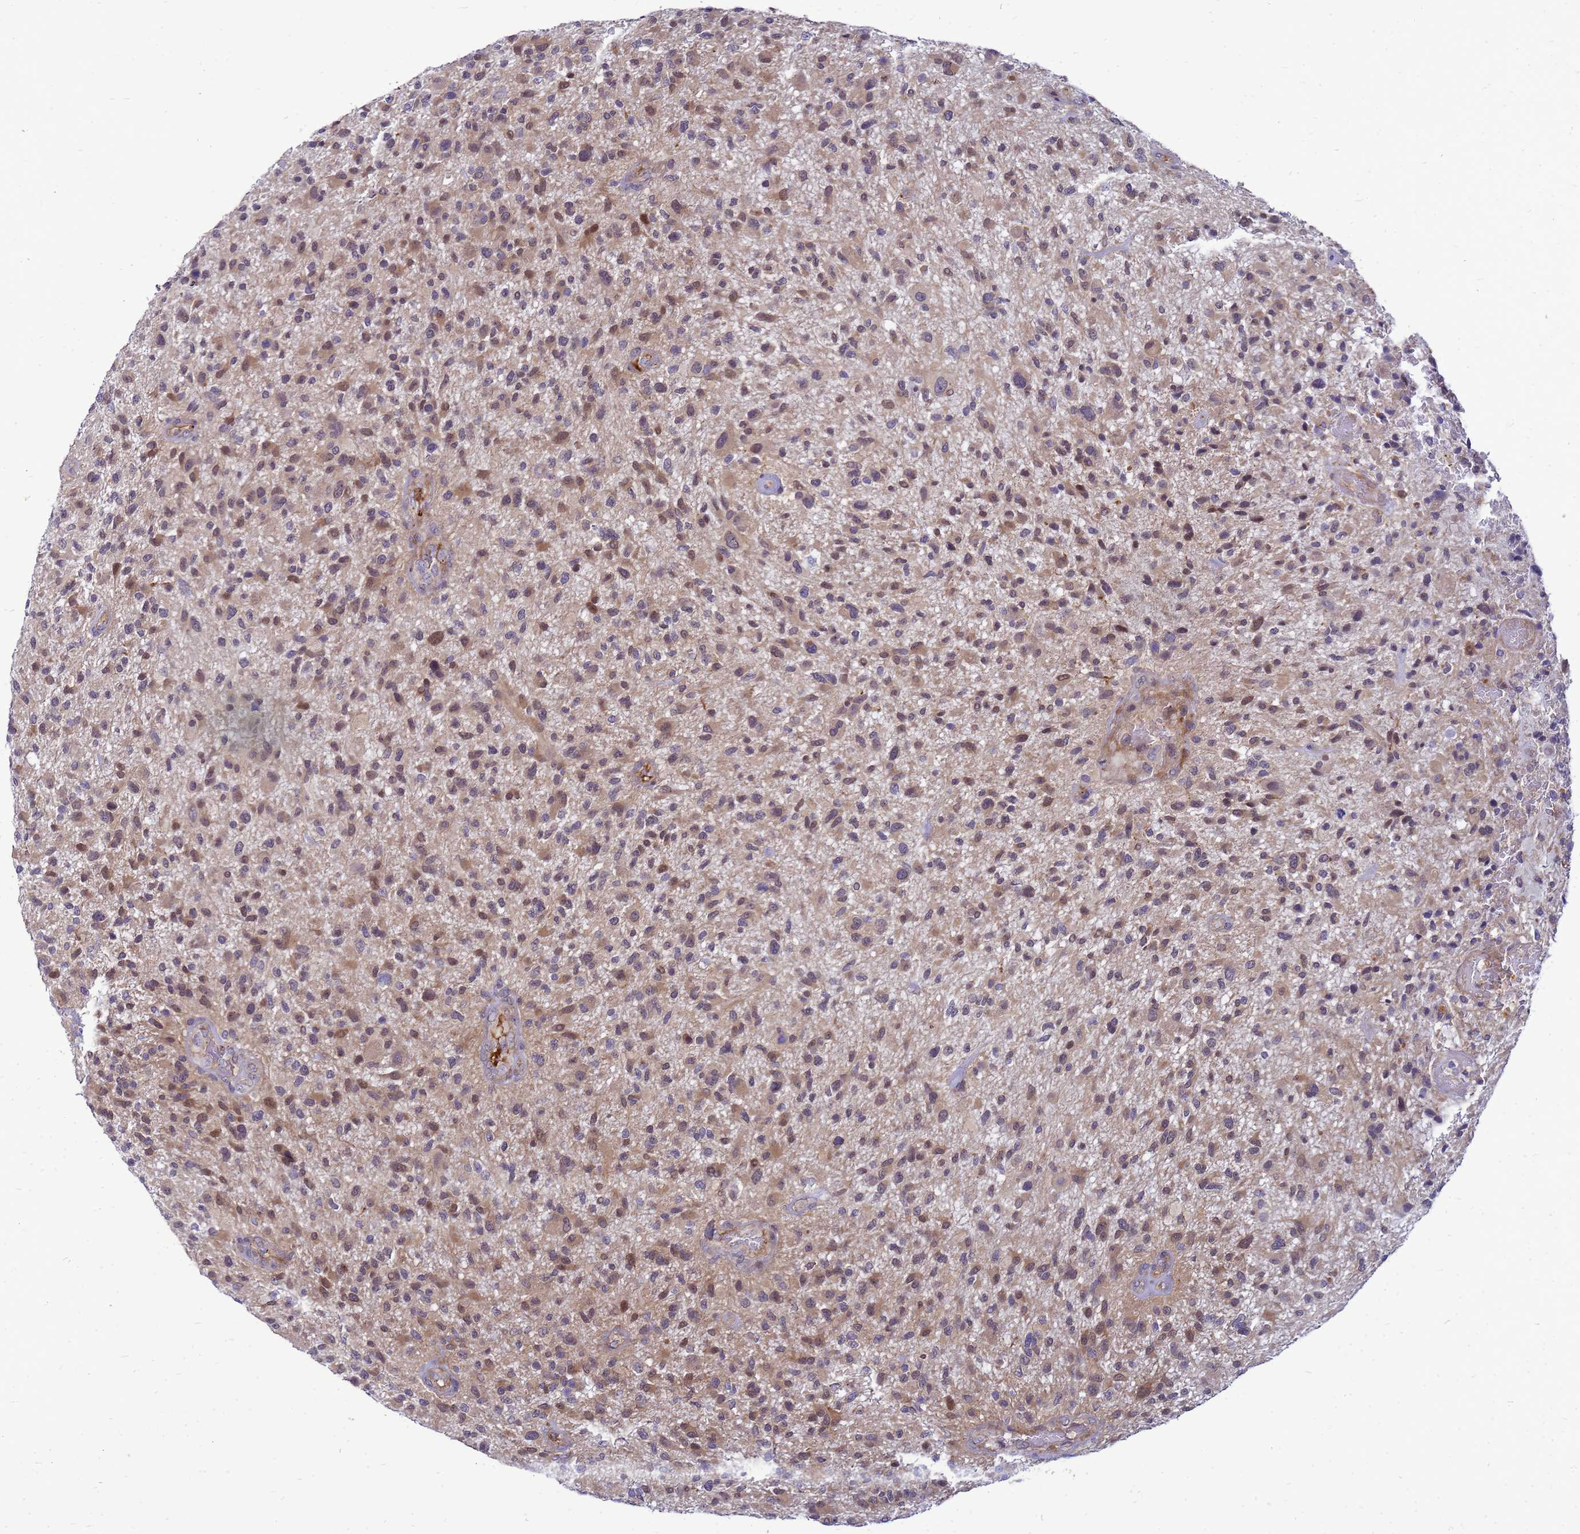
{"staining": {"intensity": "weak", "quantity": ">75%", "location": "cytoplasmic/membranous,nuclear"}, "tissue": "glioma", "cell_type": "Tumor cells", "image_type": "cancer", "snomed": [{"axis": "morphology", "description": "Glioma, malignant, High grade"}, {"axis": "topography", "description": "Brain"}], "caption": "High-grade glioma (malignant) was stained to show a protein in brown. There is low levels of weak cytoplasmic/membranous and nuclear expression in approximately >75% of tumor cells.", "gene": "ENOPH1", "patient": {"sex": "male", "age": 47}}